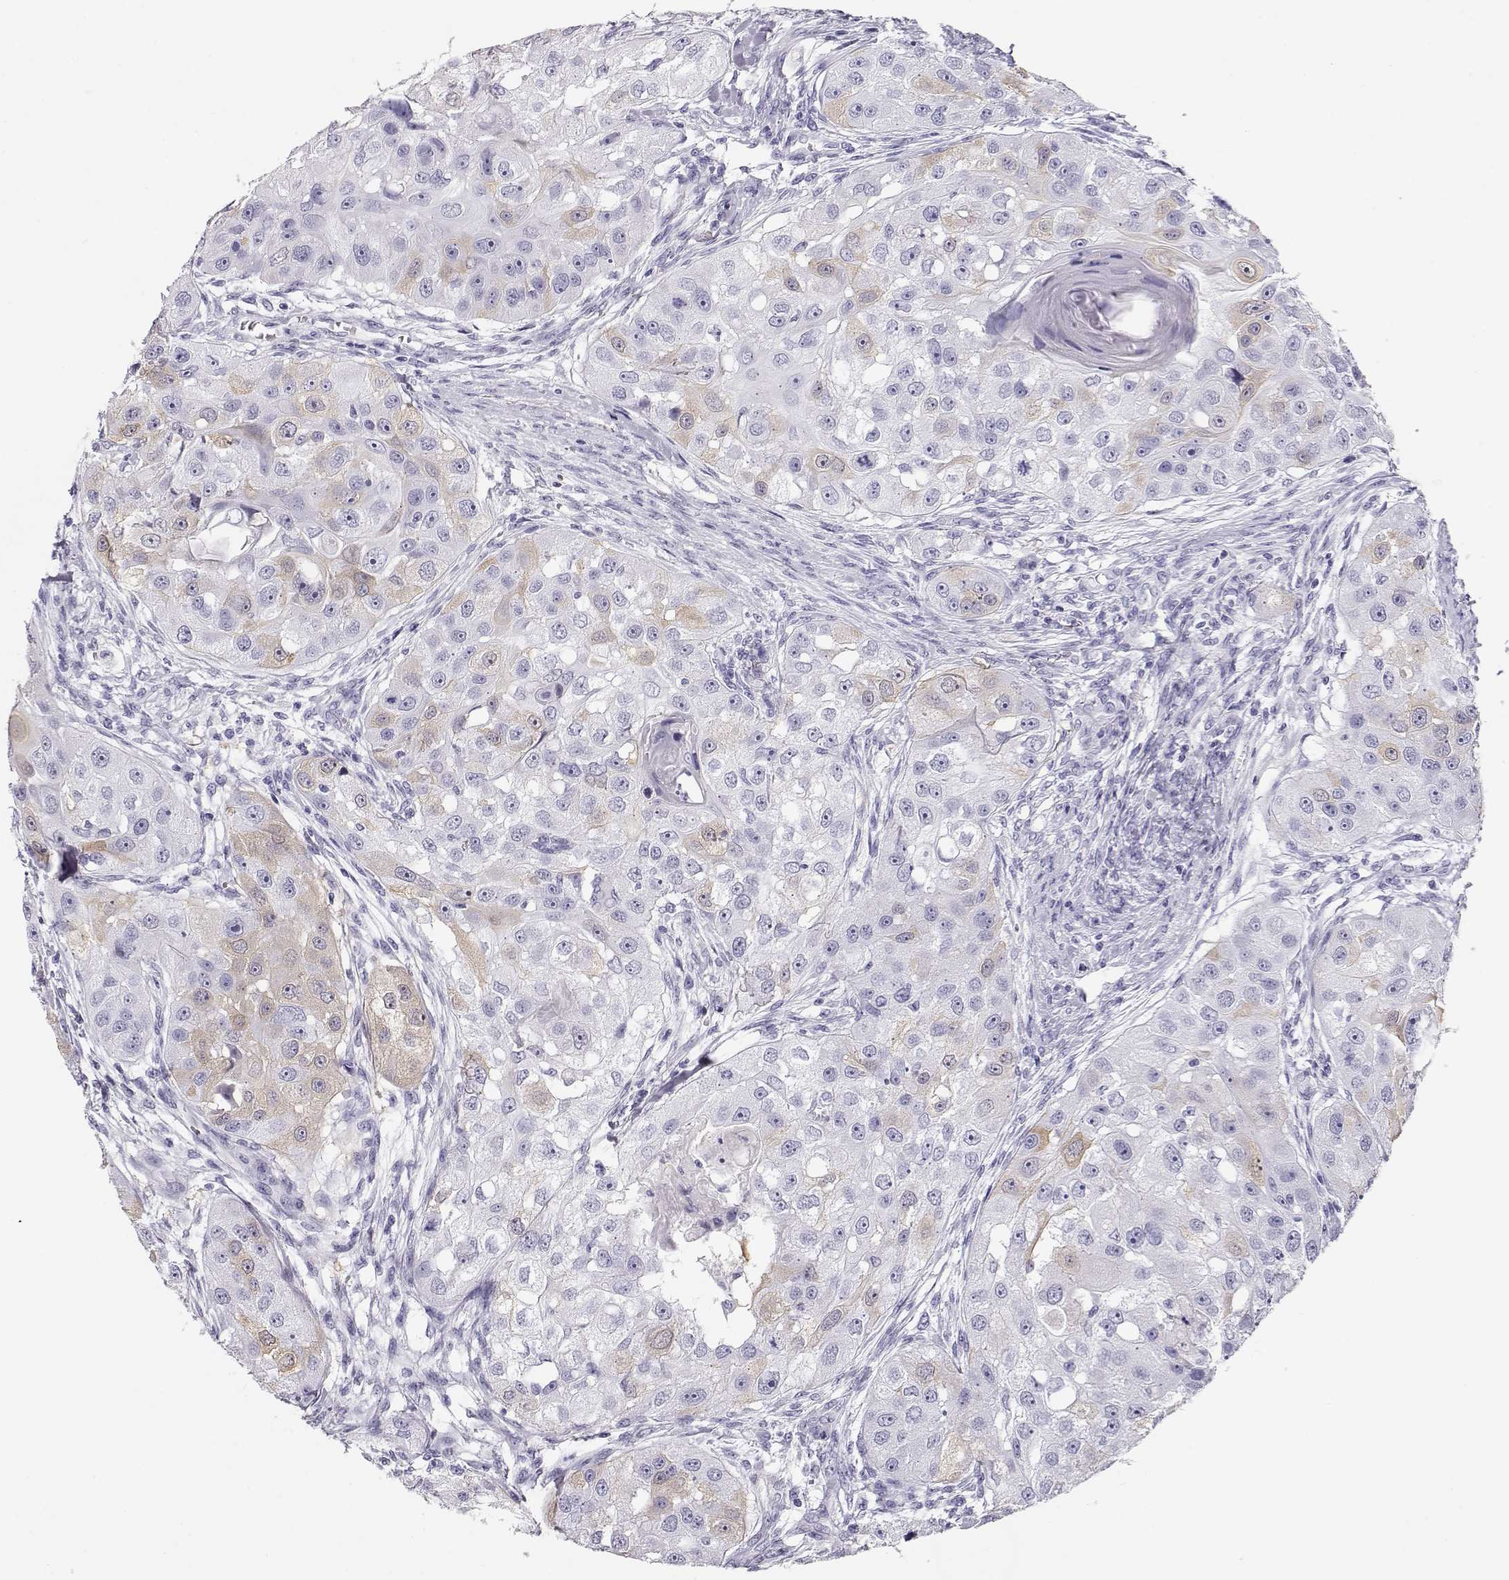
{"staining": {"intensity": "weak", "quantity": "<25%", "location": "cytoplasmic/membranous"}, "tissue": "head and neck cancer", "cell_type": "Tumor cells", "image_type": "cancer", "snomed": [{"axis": "morphology", "description": "Squamous cell carcinoma, NOS"}, {"axis": "topography", "description": "Head-Neck"}], "caption": "Protein analysis of head and neck cancer displays no significant staining in tumor cells.", "gene": "MAGEC1", "patient": {"sex": "male", "age": 51}}